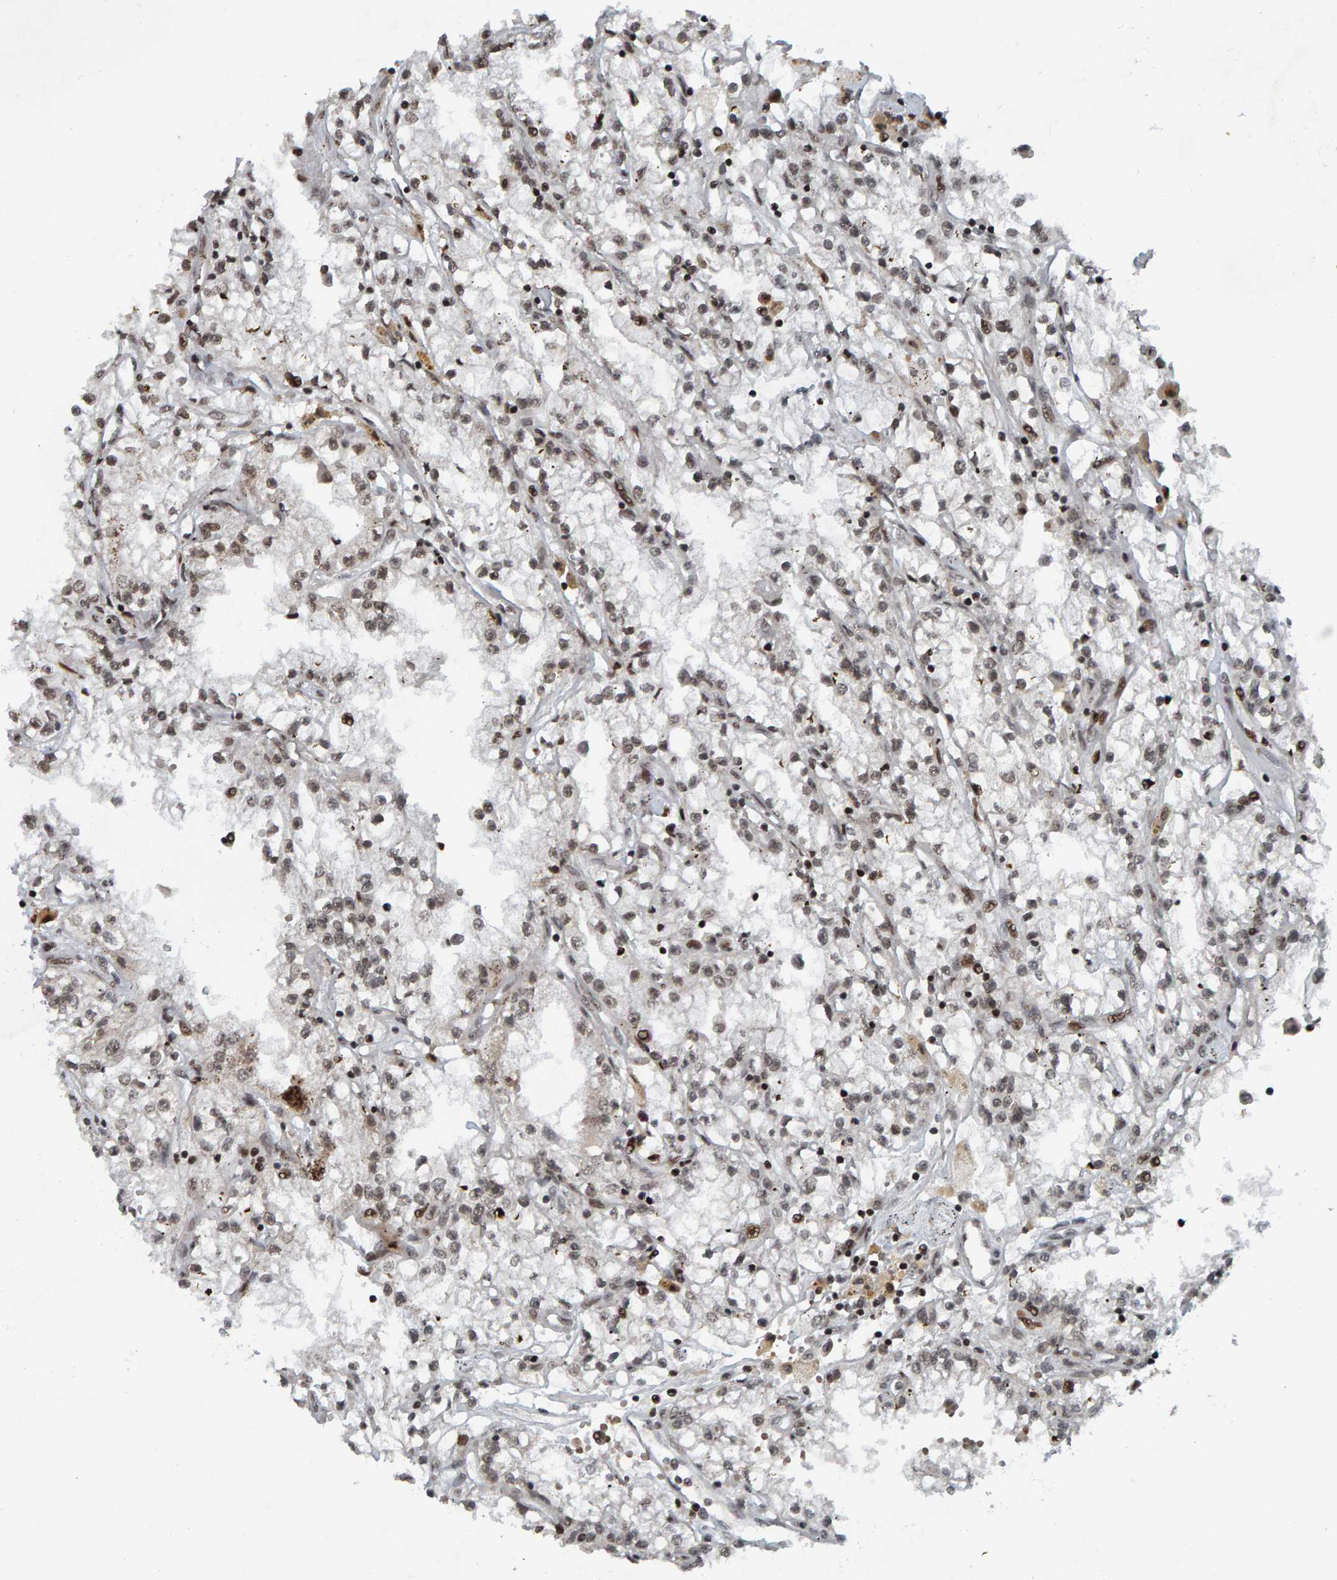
{"staining": {"intensity": "weak", "quantity": ">75%", "location": "nuclear"}, "tissue": "renal cancer", "cell_type": "Tumor cells", "image_type": "cancer", "snomed": [{"axis": "morphology", "description": "Adenocarcinoma, NOS"}, {"axis": "topography", "description": "Kidney"}], "caption": "IHC image of neoplastic tissue: renal cancer stained using immunohistochemistry (IHC) shows low levels of weak protein expression localized specifically in the nuclear of tumor cells, appearing as a nuclear brown color.", "gene": "ZNF366", "patient": {"sex": "male", "age": 56}}